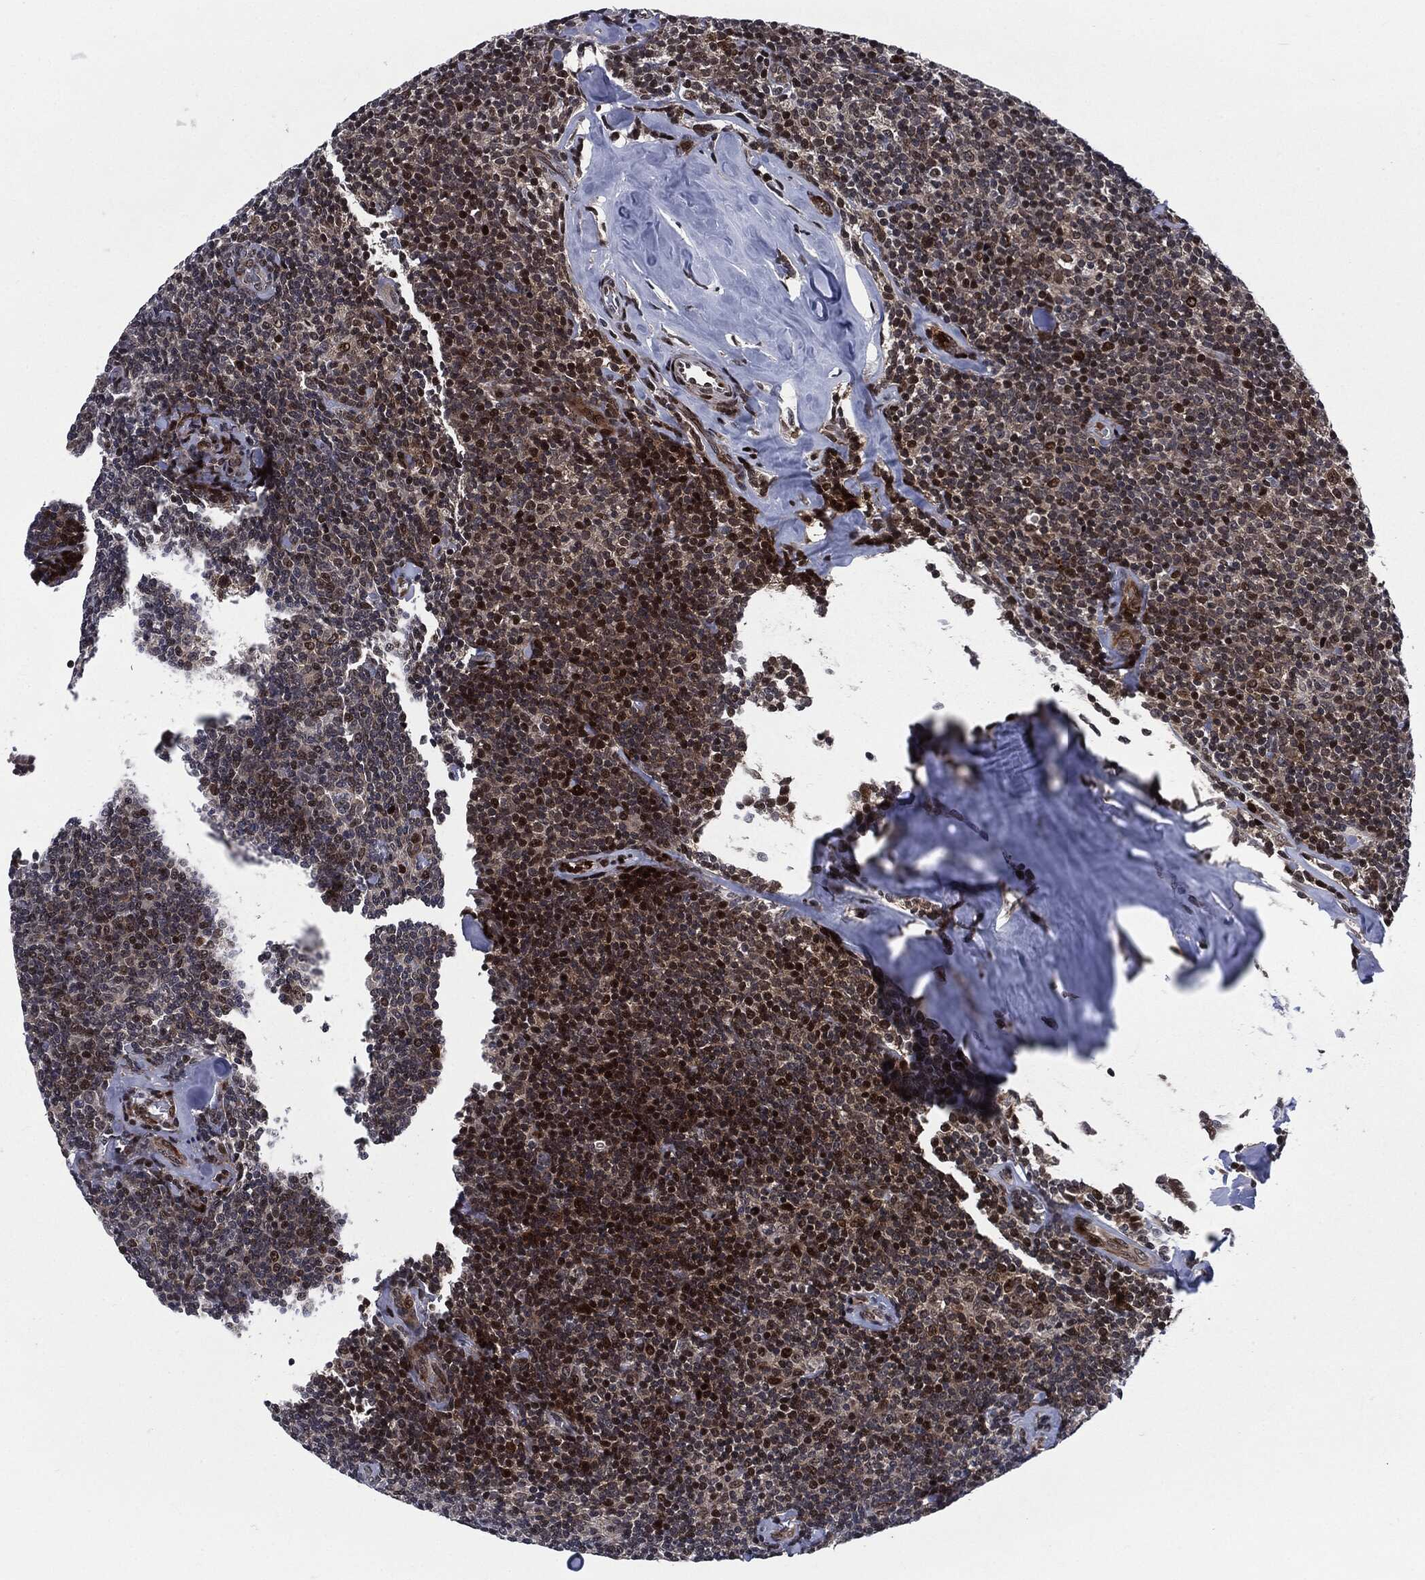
{"staining": {"intensity": "strong", "quantity": "25%-75%", "location": "cytoplasmic/membranous,nuclear"}, "tissue": "lymphoma", "cell_type": "Tumor cells", "image_type": "cancer", "snomed": [{"axis": "morphology", "description": "Malignant lymphoma, non-Hodgkin's type, Low grade"}, {"axis": "topography", "description": "Lymph node"}], "caption": "Human lymphoma stained with a protein marker reveals strong staining in tumor cells.", "gene": "AKT2", "patient": {"sex": "female", "age": 56}}